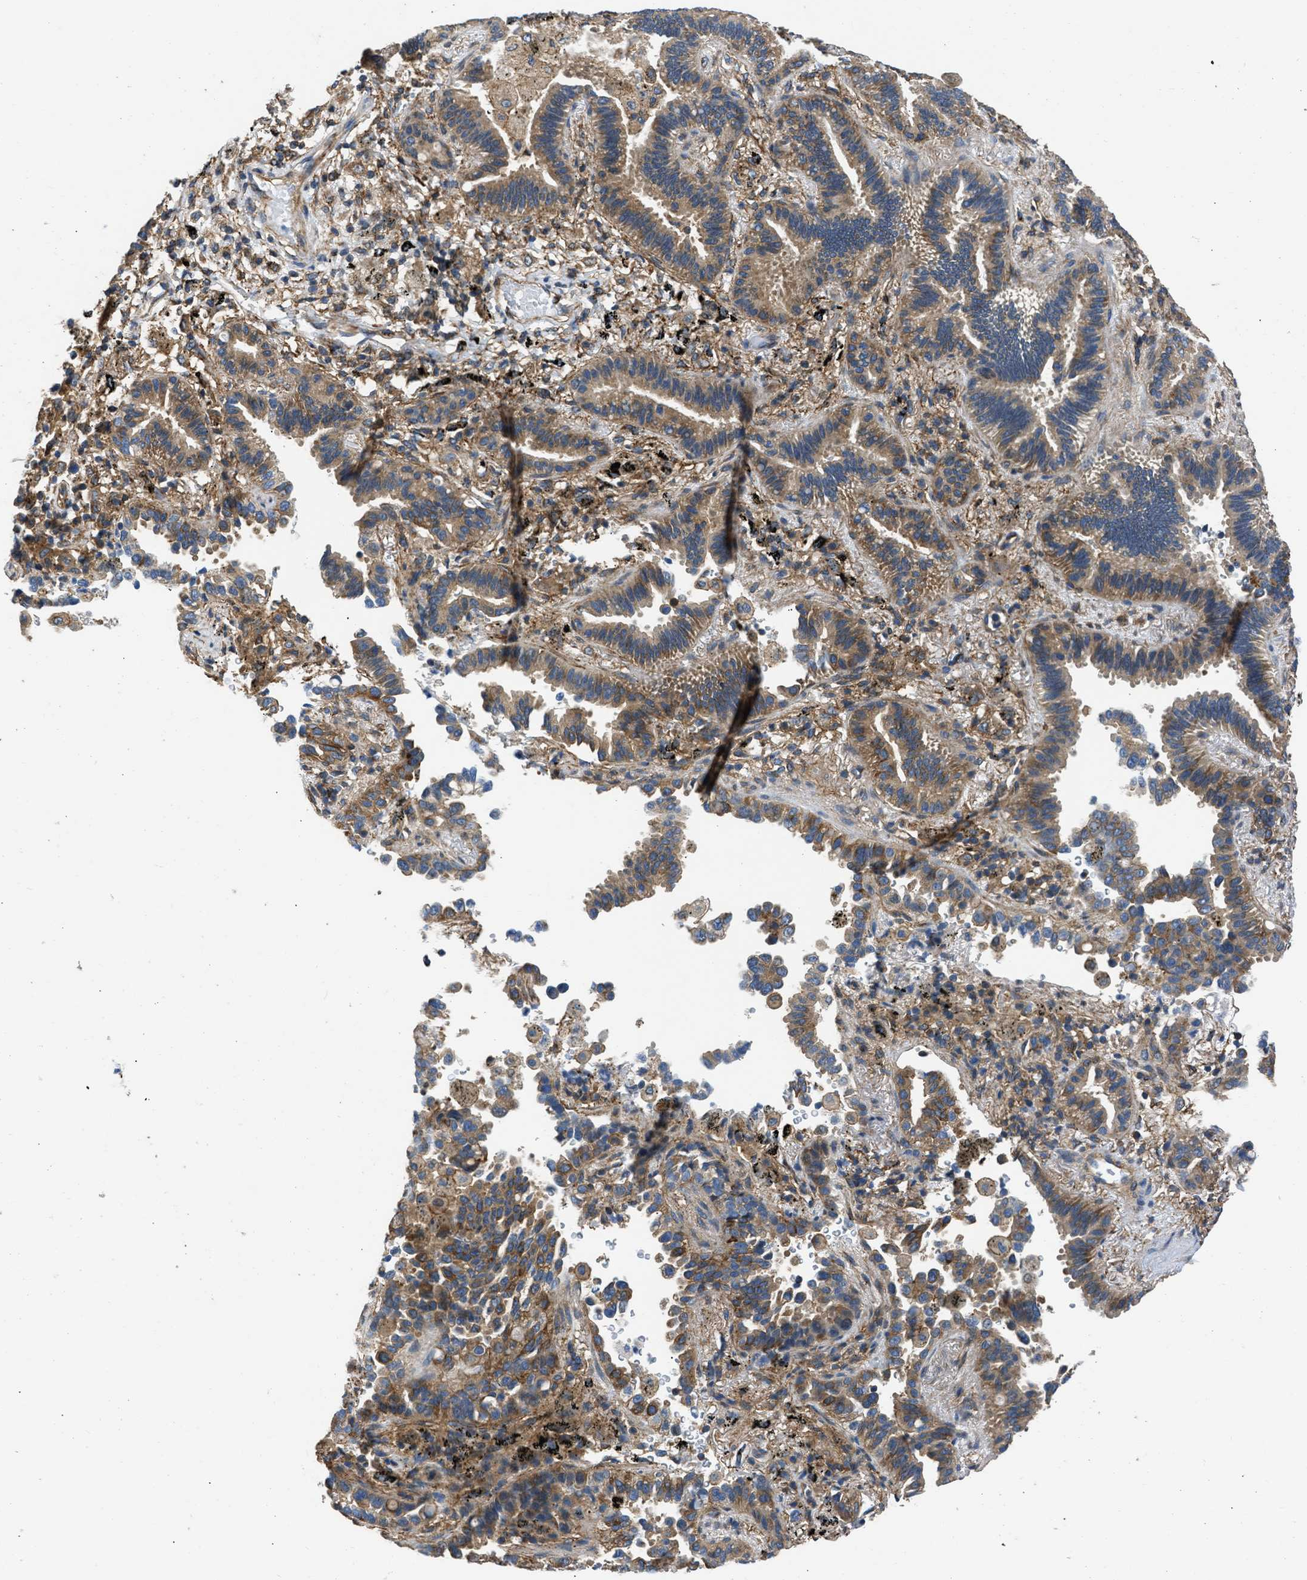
{"staining": {"intensity": "moderate", "quantity": "25%-75%", "location": "cytoplasmic/membranous"}, "tissue": "lung cancer", "cell_type": "Tumor cells", "image_type": "cancer", "snomed": [{"axis": "morphology", "description": "Normal tissue, NOS"}, {"axis": "morphology", "description": "Adenocarcinoma, NOS"}, {"axis": "topography", "description": "Lung"}], "caption": "Human adenocarcinoma (lung) stained with a protein marker displays moderate staining in tumor cells.", "gene": "SEPTIN2", "patient": {"sex": "male", "age": 59}}